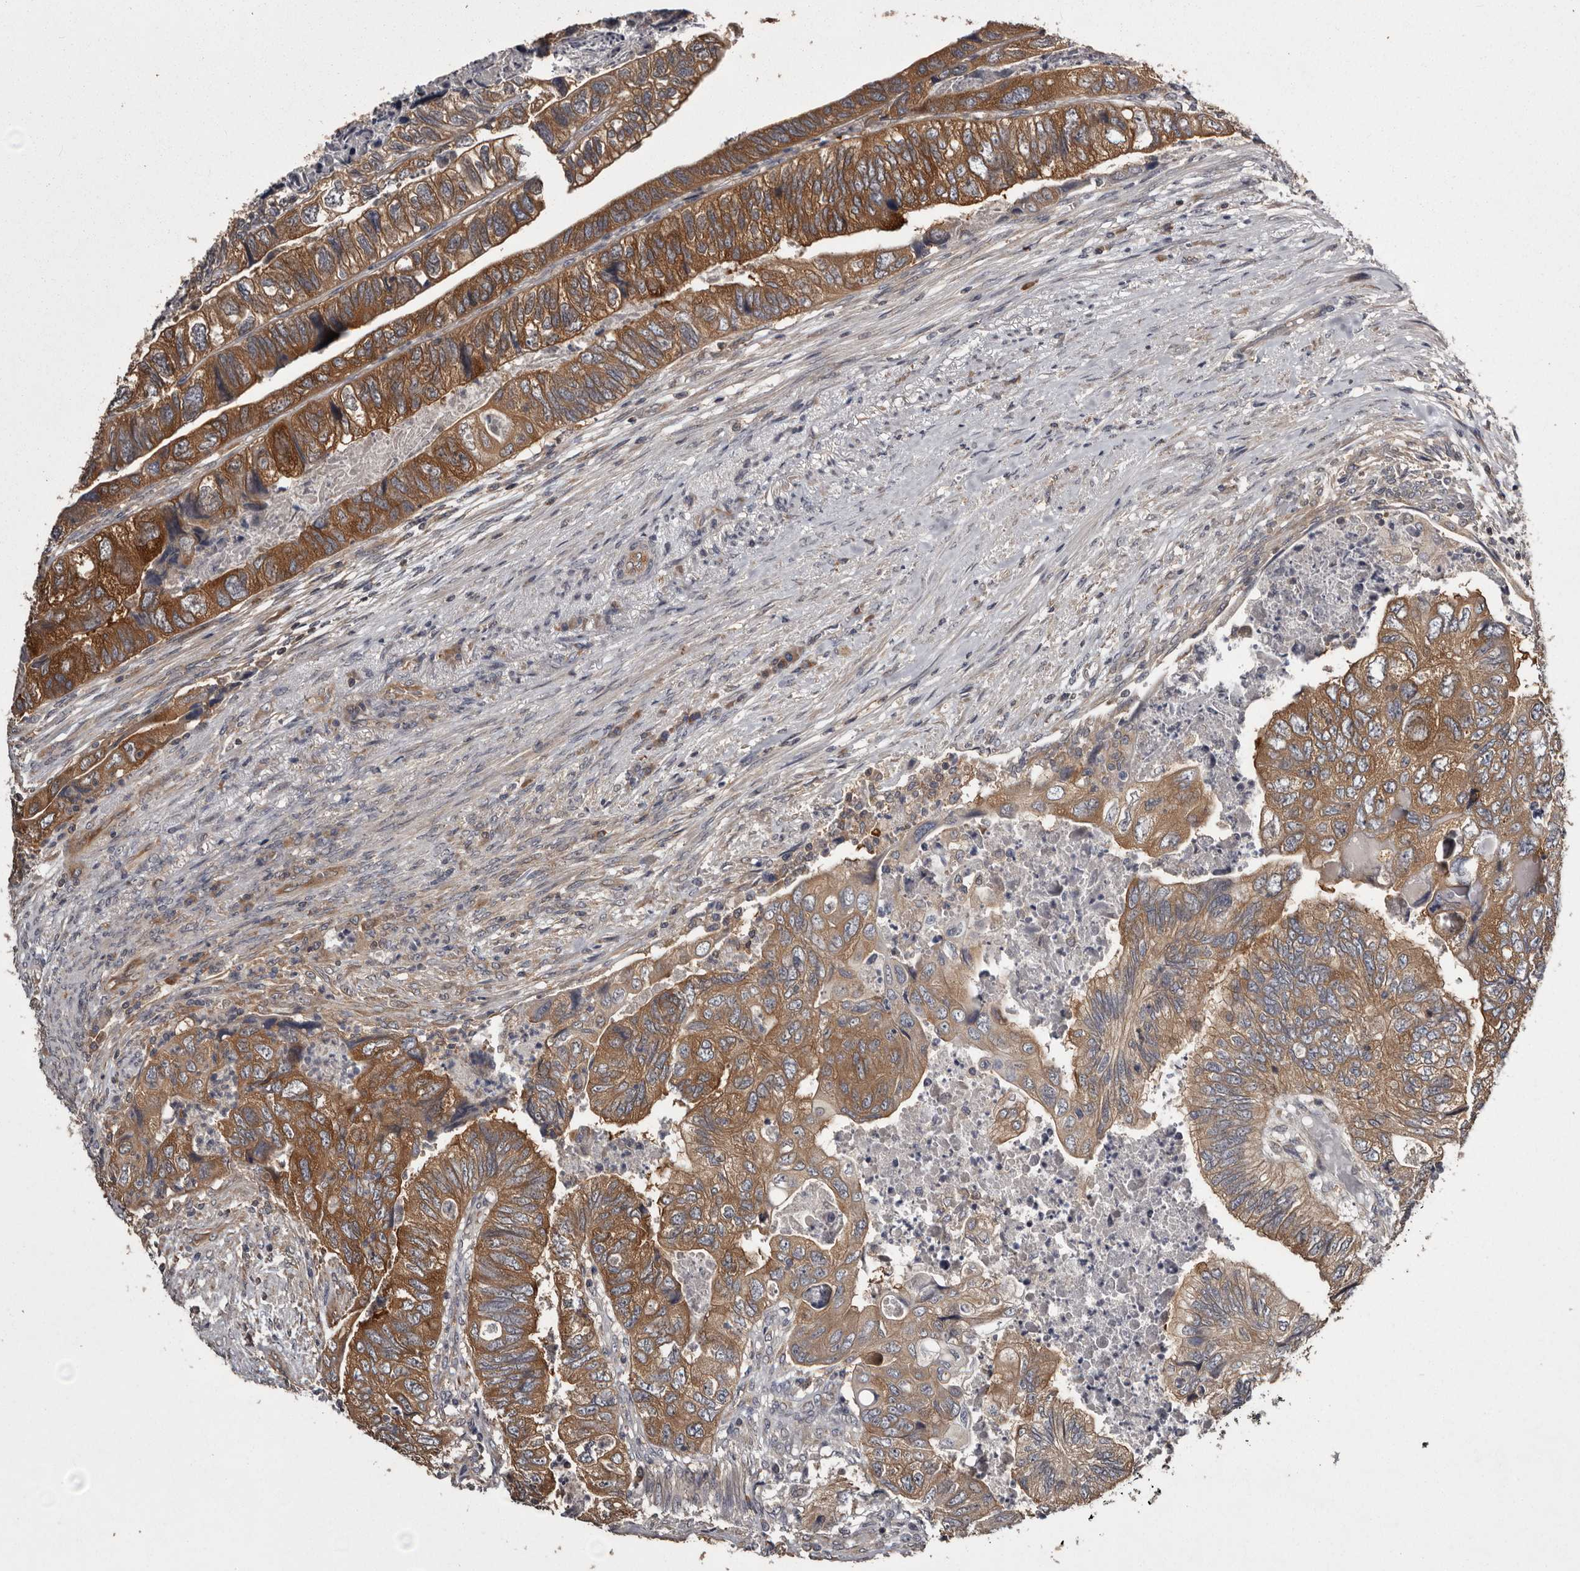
{"staining": {"intensity": "moderate", "quantity": ">75%", "location": "cytoplasmic/membranous"}, "tissue": "colorectal cancer", "cell_type": "Tumor cells", "image_type": "cancer", "snomed": [{"axis": "morphology", "description": "Adenocarcinoma, NOS"}, {"axis": "topography", "description": "Rectum"}], "caption": "Tumor cells exhibit medium levels of moderate cytoplasmic/membranous staining in about >75% of cells in human colorectal adenocarcinoma.", "gene": "DARS1", "patient": {"sex": "male", "age": 63}}